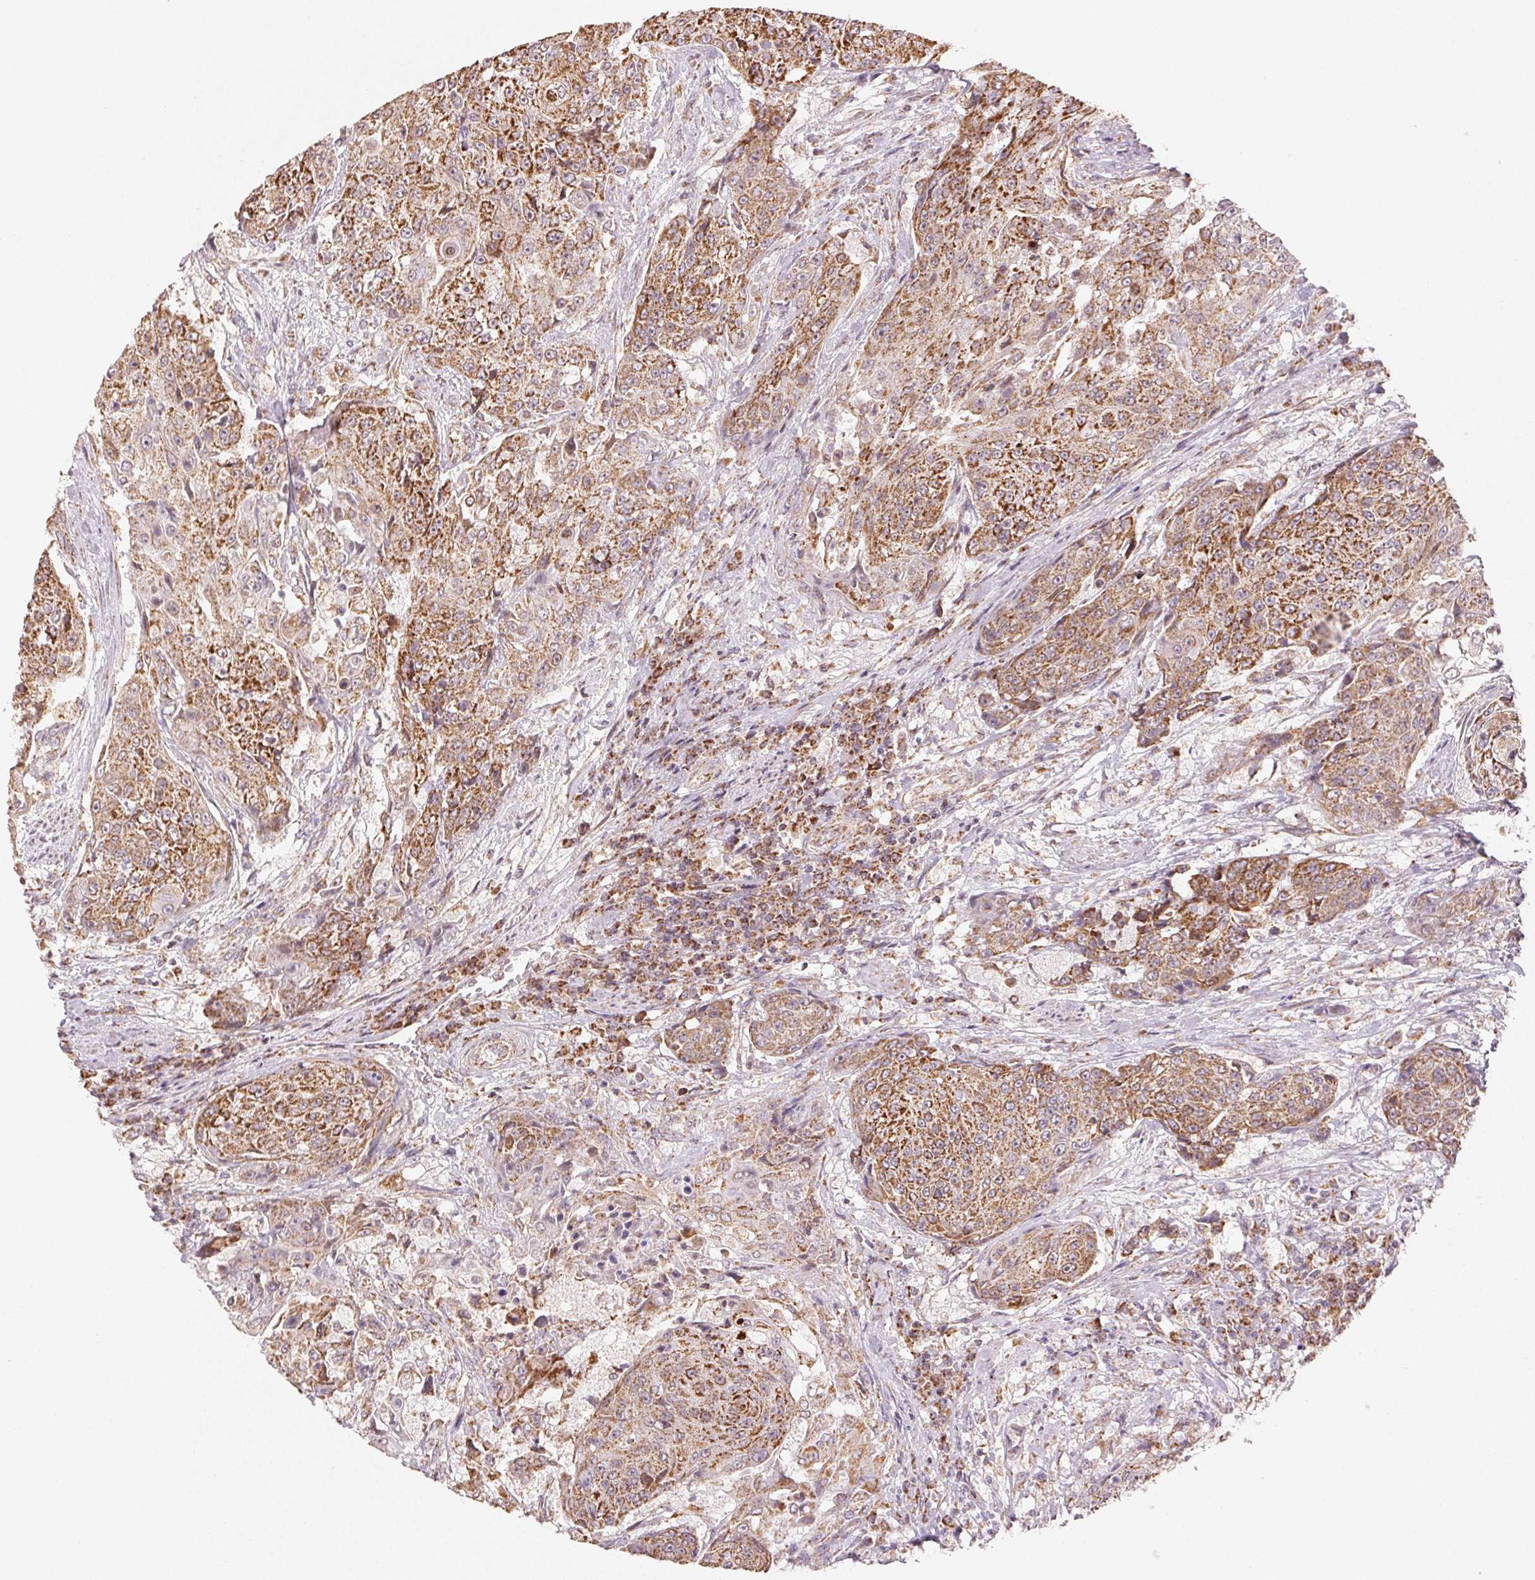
{"staining": {"intensity": "strong", "quantity": ">75%", "location": "cytoplasmic/membranous"}, "tissue": "urothelial cancer", "cell_type": "Tumor cells", "image_type": "cancer", "snomed": [{"axis": "morphology", "description": "Urothelial carcinoma, High grade"}, {"axis": "topography", "description": "Urinary bladder"}], "caption": "High-magnification brightfield microscopy of urothelial cancer stained with DAB (brown) and counterstained with hematoxylin (blue). tumor cells exhibit strong cytoplasmic/membranous staining is present in about>75% of cells.", "gene": "CLASP1", "patient": {"sex": "female", "age": 63}}